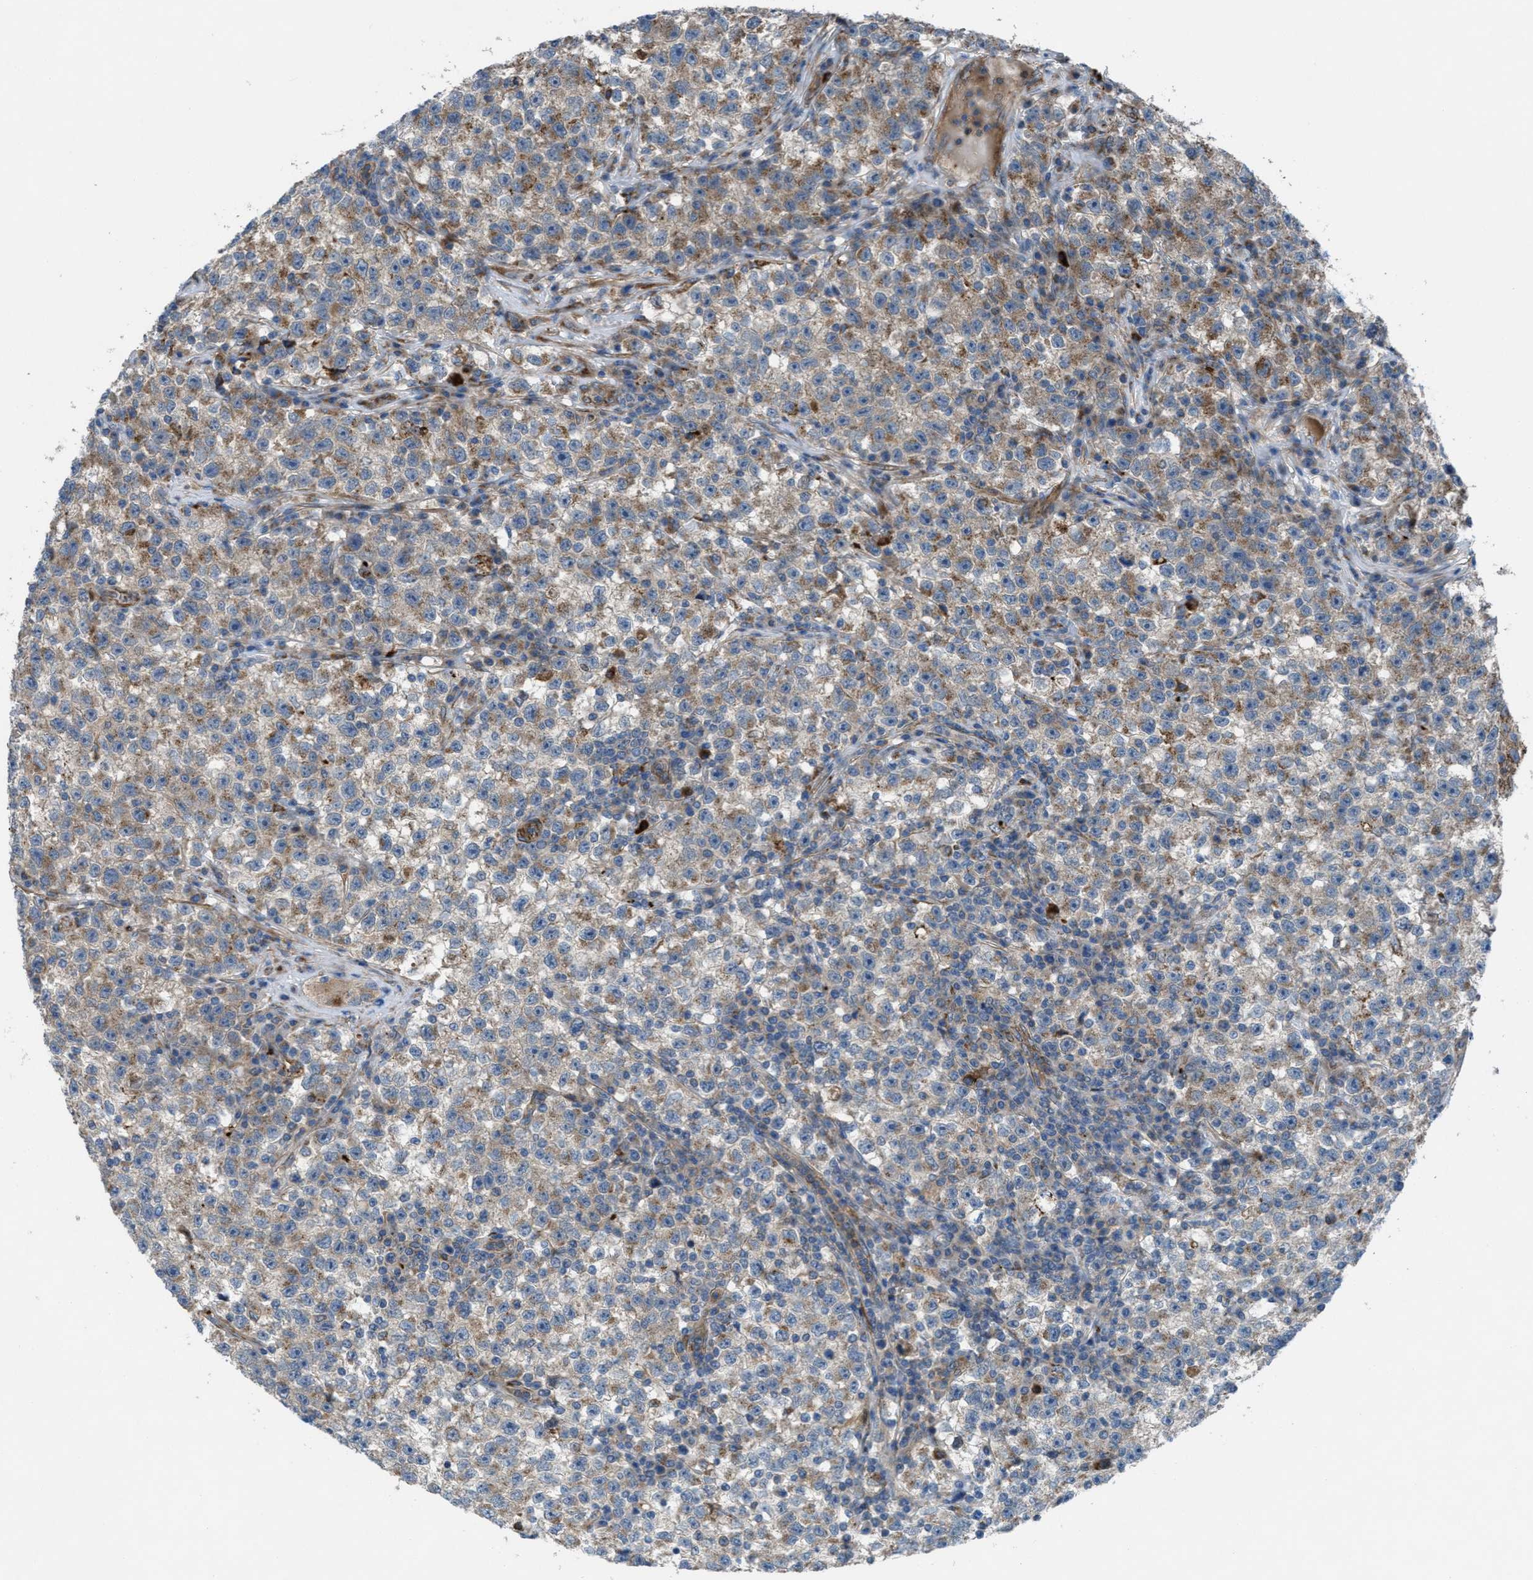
{"staining": {"intensity": "weak", "quantity": ">75%", "location": "cytoplasmic/membranous"}, "tissue": "testis cancer", "cell_type": "Tumor cells", "image_type": "cancer", "snomed": [{"axis": "morphology", "description": "Seminoma, NOS"}, {"axis": "topography", "description": "Testis"}], "caption": "Testis seminoma stained for a protein reveals weak cytoplasmic/membranous positivity in tumor cells.", "gene": "SLC6A9", "patient": {"sex": "male", "age": 22}}